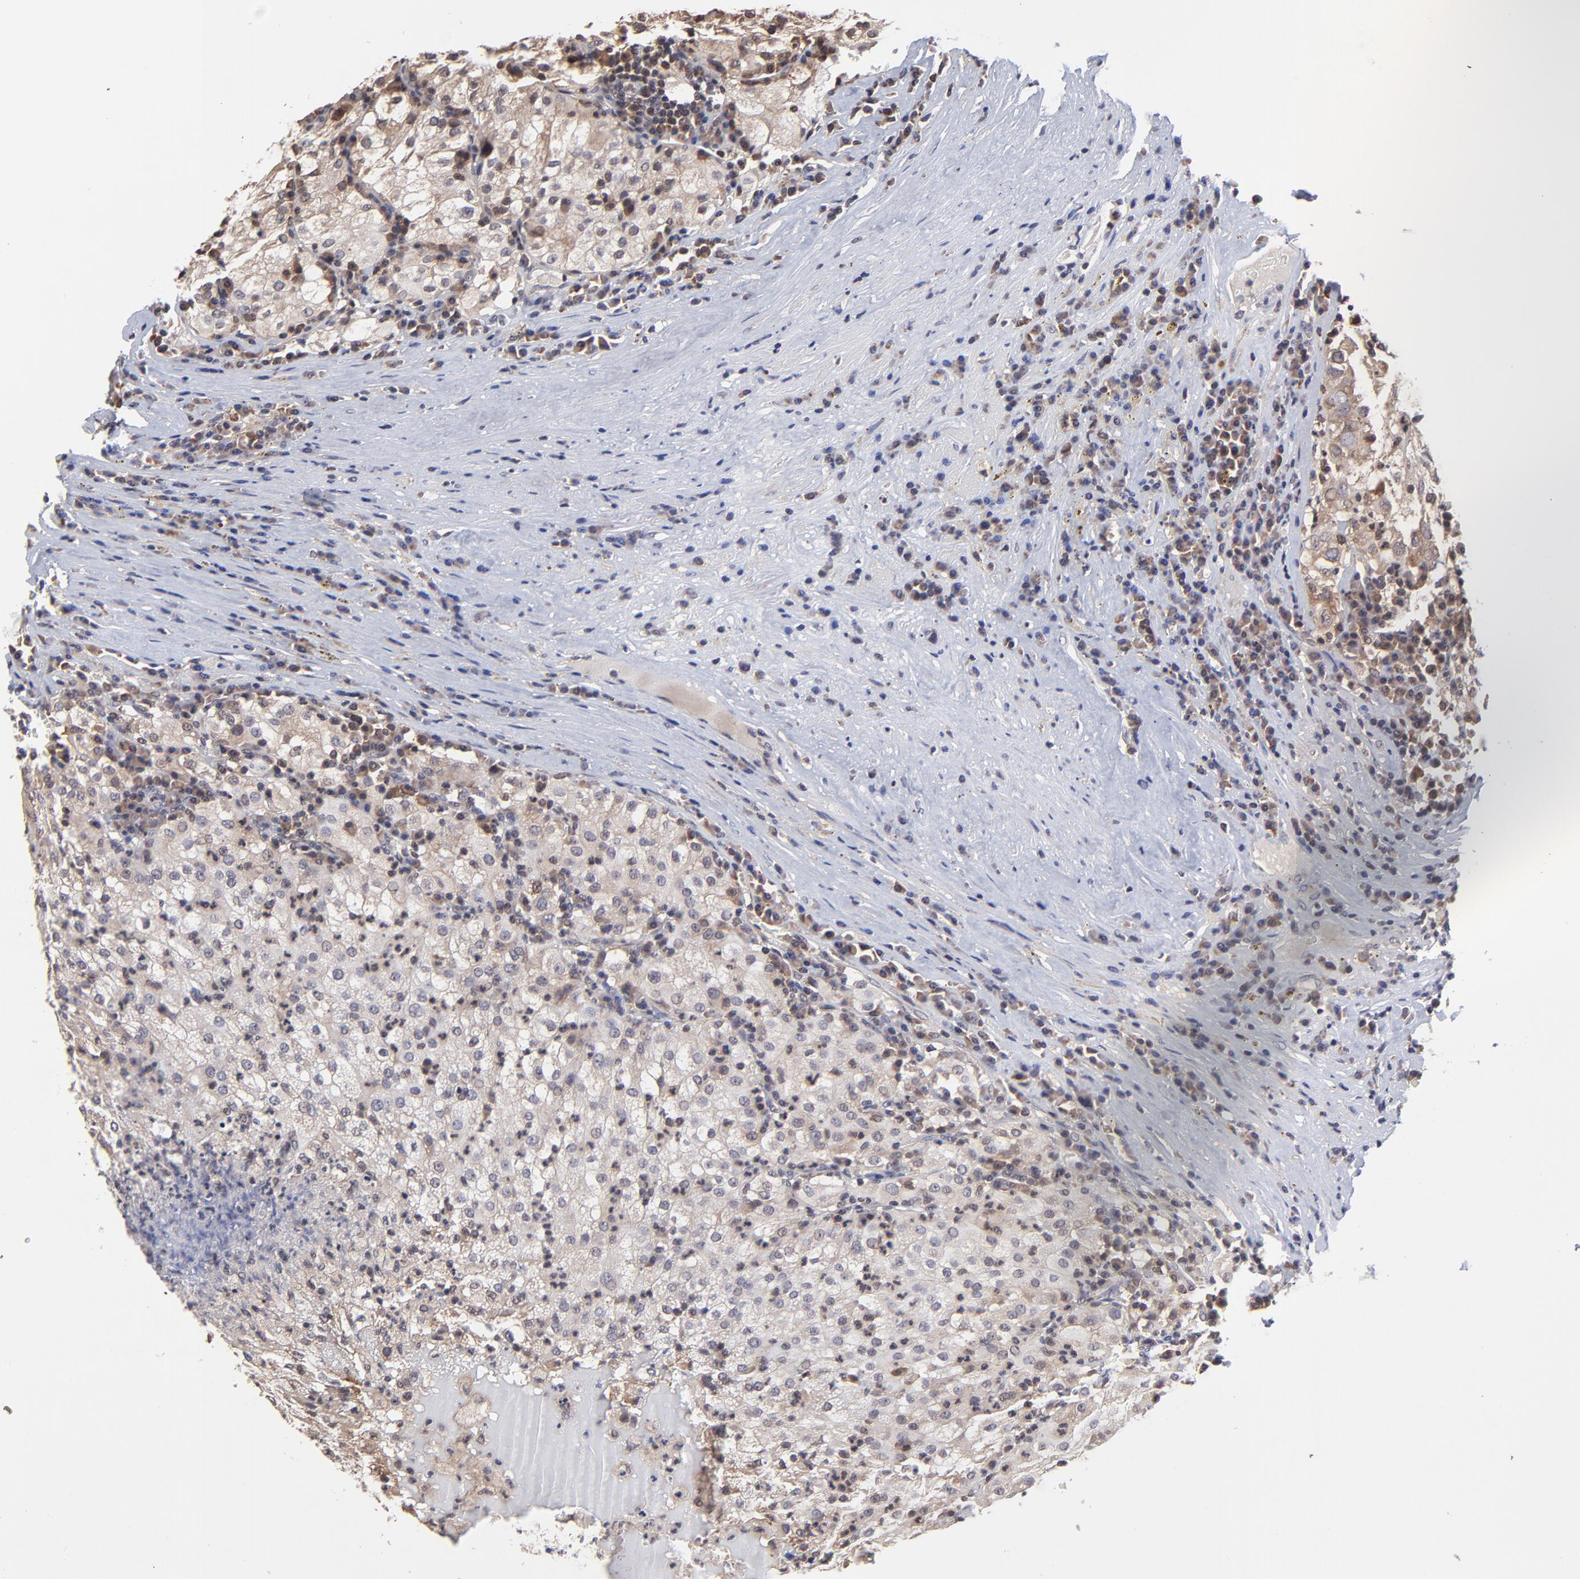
{"staining": {"intensity": "weak", "quantity": "<25%", "location": "cytoplasmic/membranous"}, "tissue": "renal cancer", "cell_type": "Tumor cells", "image_type": "cancer", "snomed": [{"axis": "morphology", "description": "Adenocarcinoma, NOS"}, {"axis": "topography", "description": "Kidney"}], "caption": "Tumor cells are negative for brown protein staining in renal cancer.", "gene": "UBE2L6", "patient": {"sex": "male", "age": 59}}